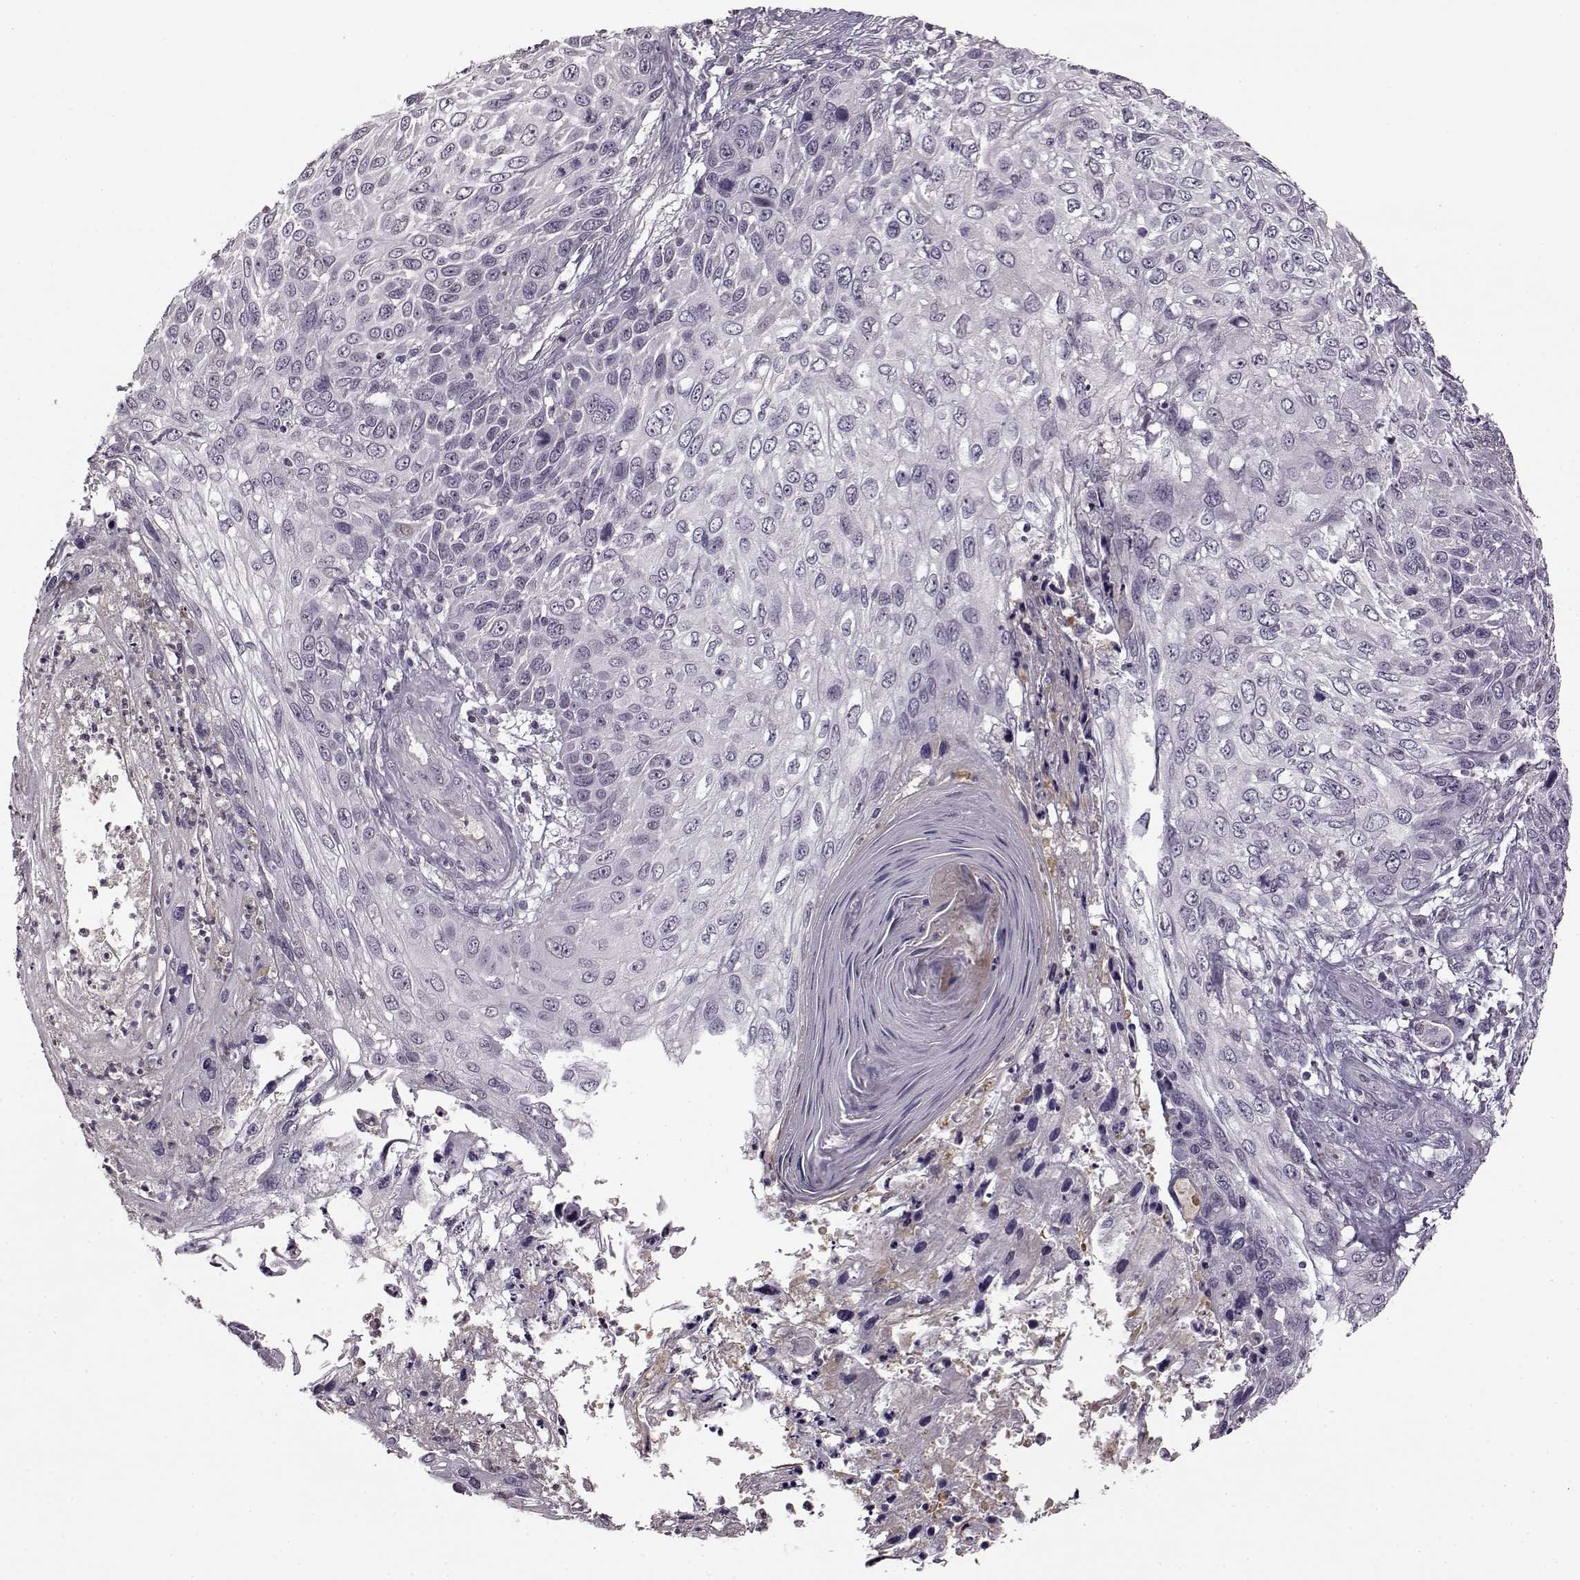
{"staining": {"intensity": "negative", "quantity": "none", "location": "none"}, "tissue": "skin cancer", "cell_type": "Tumor cells", "image_type": "cancer", "snomed": [{"axis": "morphology", "description": "Squamous cell carcinoma, NOS"}, {"axis": "topography", "description": "Skin"}], "caption": "The photomicrograph exhibits no significant expression in tumor cells of squamous cell carcinoma (skin). Nuclei are stained in blue.", "gene": "CNGA3", "patient": {"sex": "male", "age": 92}}